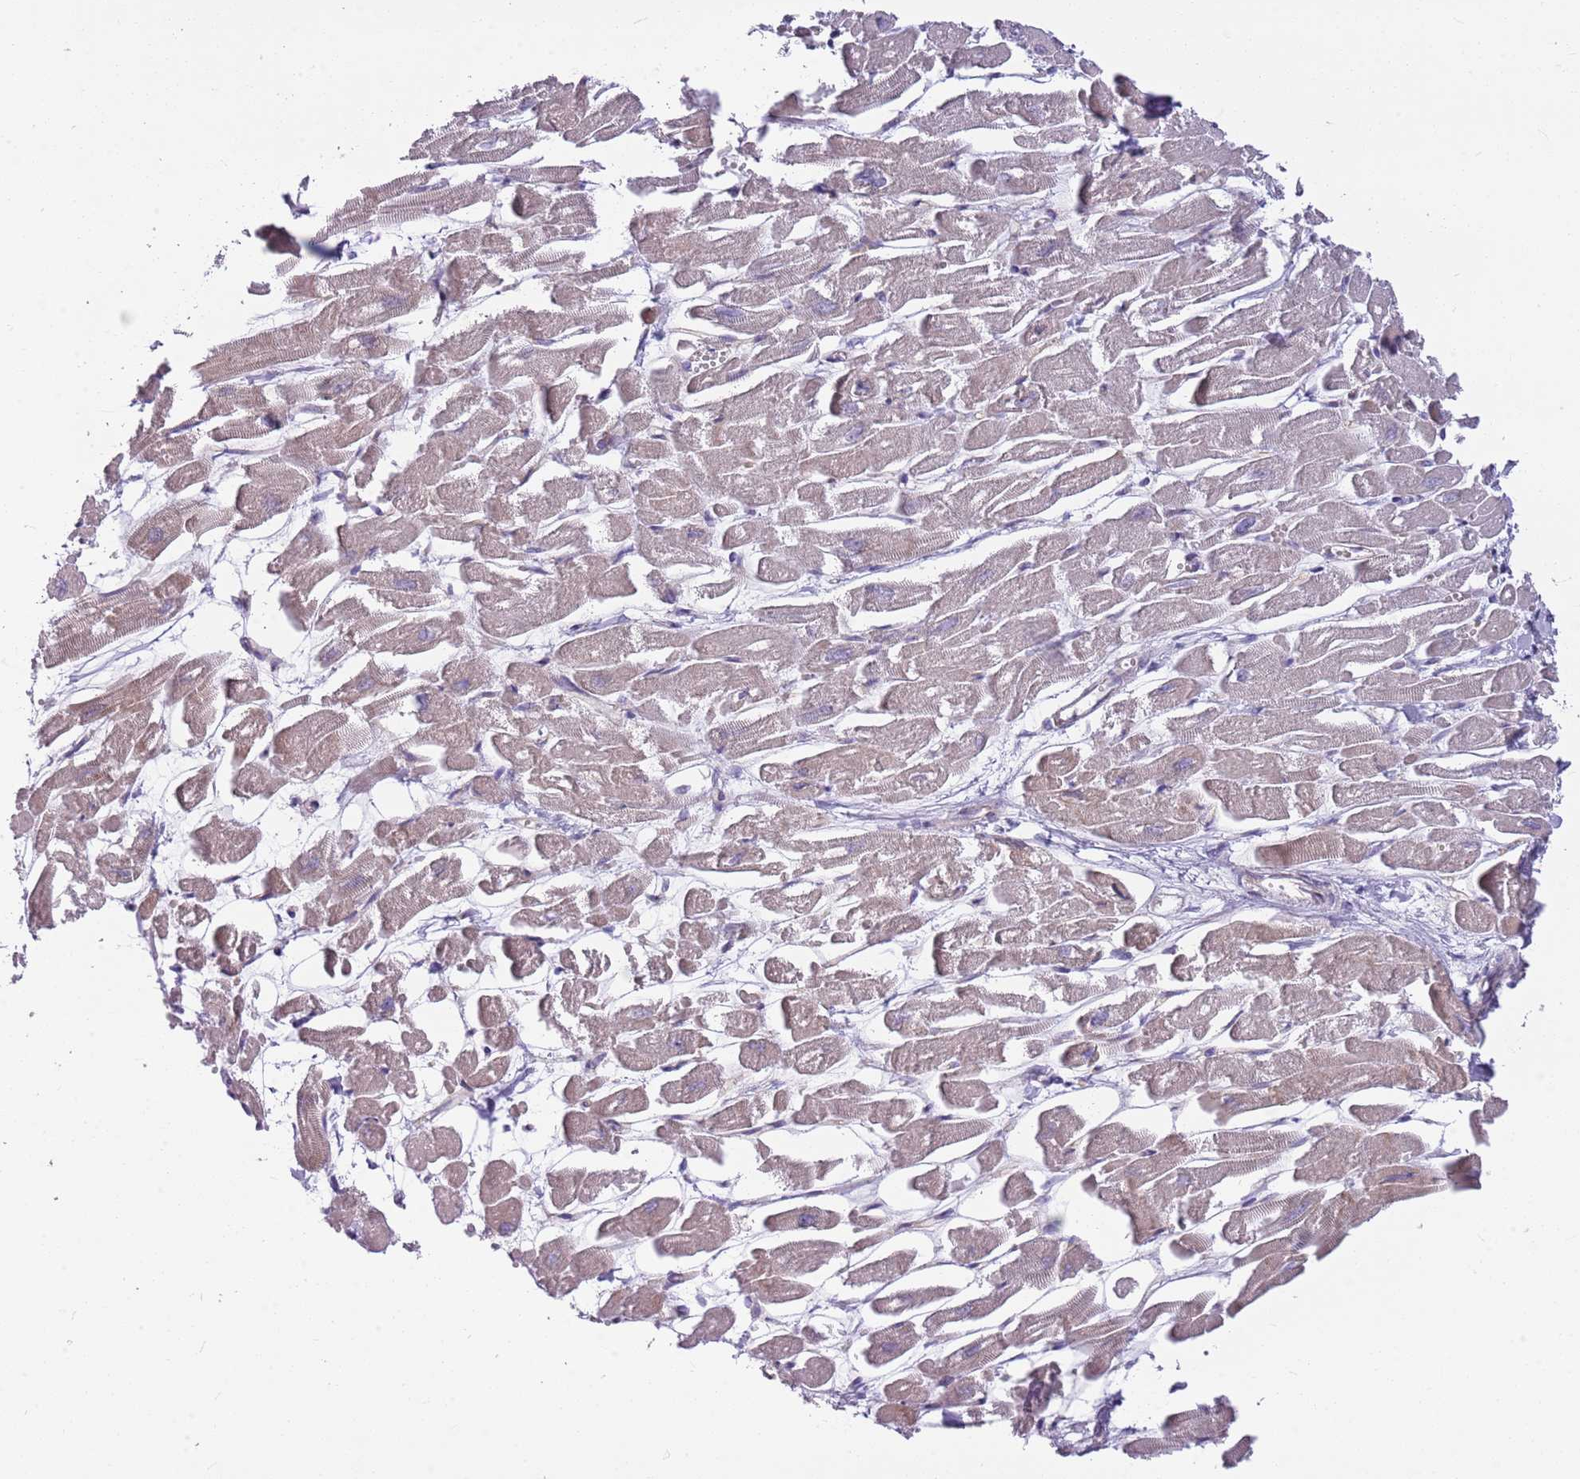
{"staining": {"intensity": "moderate", "quantity": "<25%", "location": "cytoplasmic/membranous"}, "tissue": "heart muscle", "cell_type": "Cardiomyocytes", "image_type": "normal", "snomed": [{"axis": "morphology", "description": "Normal tissue, NOS"}, {"axis": "topography", "description": "Heart"}], "caption": "IHC micrograph of benign heart muscle: heart muscle stained using immunohistochemistry exhibits low levels of moderate protein expression localized specifically in the cytoplasmic/membranous of cardiomyocytes, appearing as a cytoplasmic/membranous brown color.", "gene": "PARP8", "patient": {"sex": "male", "age": 54}}